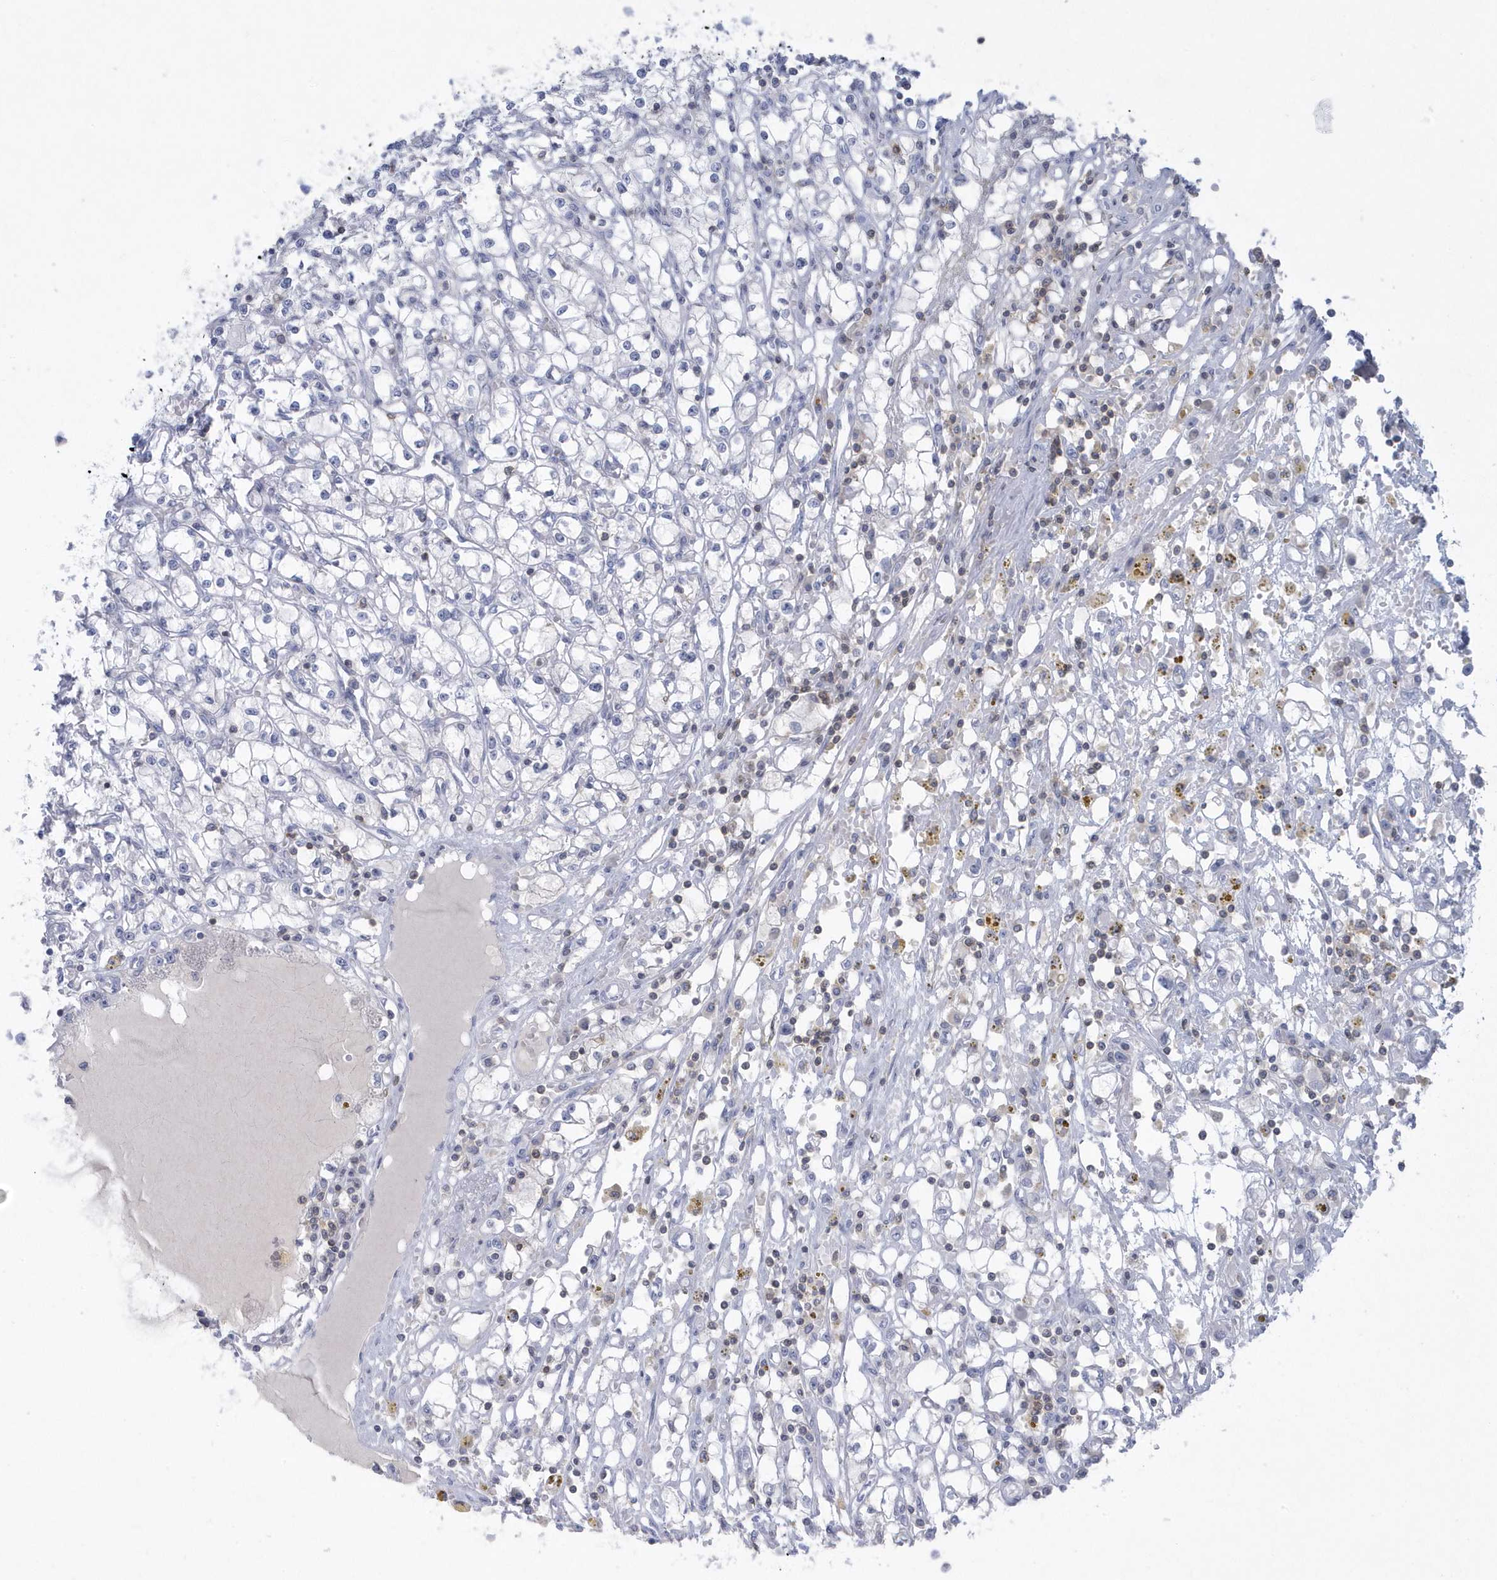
{"staining": {"intensity": "negative", "quantity": "none", "location": "none"}, "tissue": "renal cancer", "cell_type": "Tumor cells", "image_type": "cancer", "snomed": [{"axis": "morphology", "description": "Adenocarcinoma, NOS"}, {"axis": "topography", "description": "Kidney"}], "caption": "There is no significant staining in tumor cells of adenocarcinoma (renal).", "gene": "PSD4", "patient": {"sex": "male", "age": 56}}